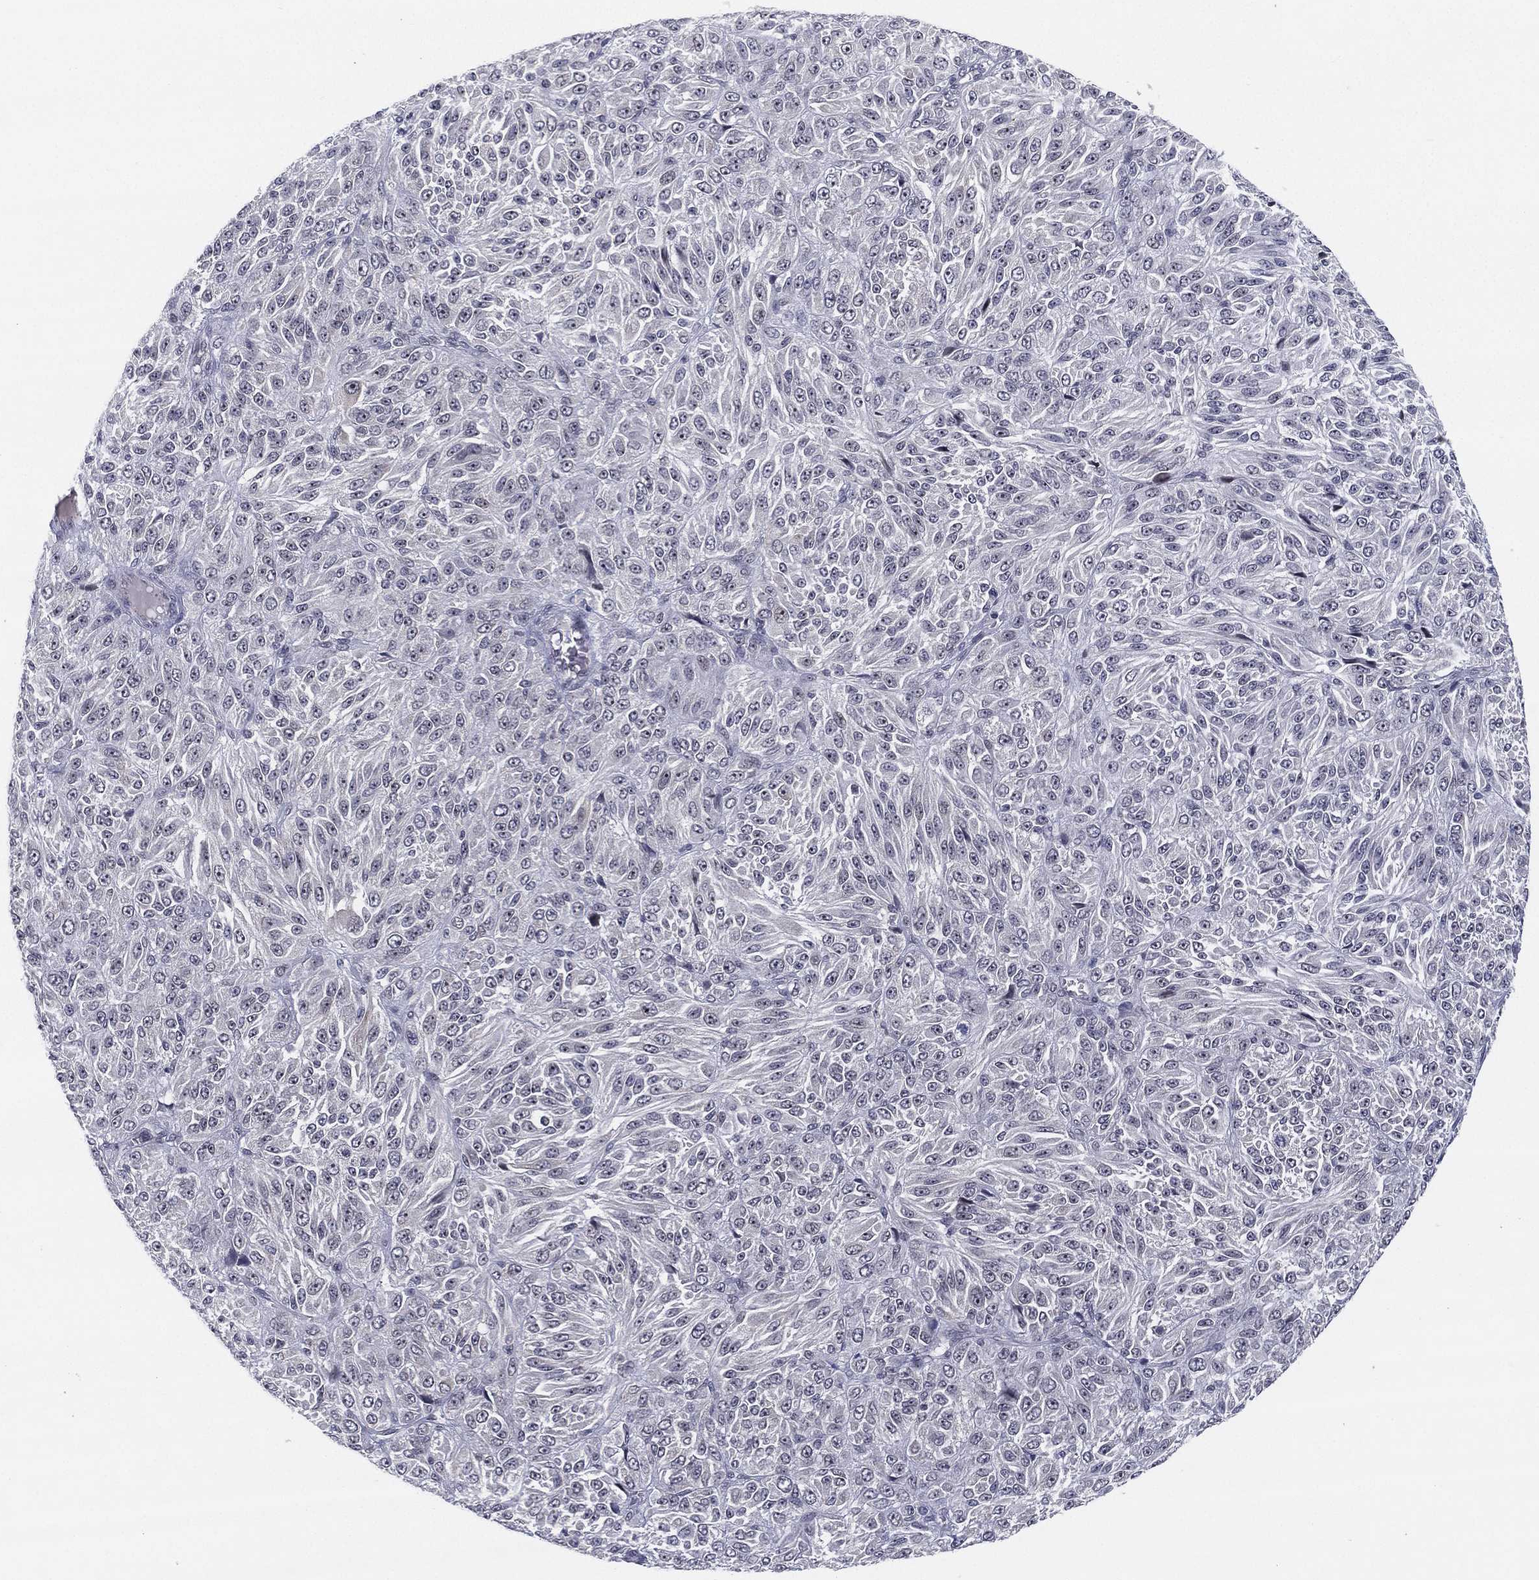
{"staining": {"intensity": "negative", "quantity": "none", "location": "none"}, "tissue": "melanoma", "cell_type": "Tumor cells", "image_type": "cancer", "snomed": [{"axis": "morphology", "description": "Malignant melanoma, Metastatic site"}, {"axis": "topography", "description": "Brain"}], "caption": "This is an immunohistochemistry photomicrograph of human malignant melanoma (metastatic site). There is no staining in tumor cells.", "gene": "MS4A8", "patient": {"sex": "female", "age": 56}}